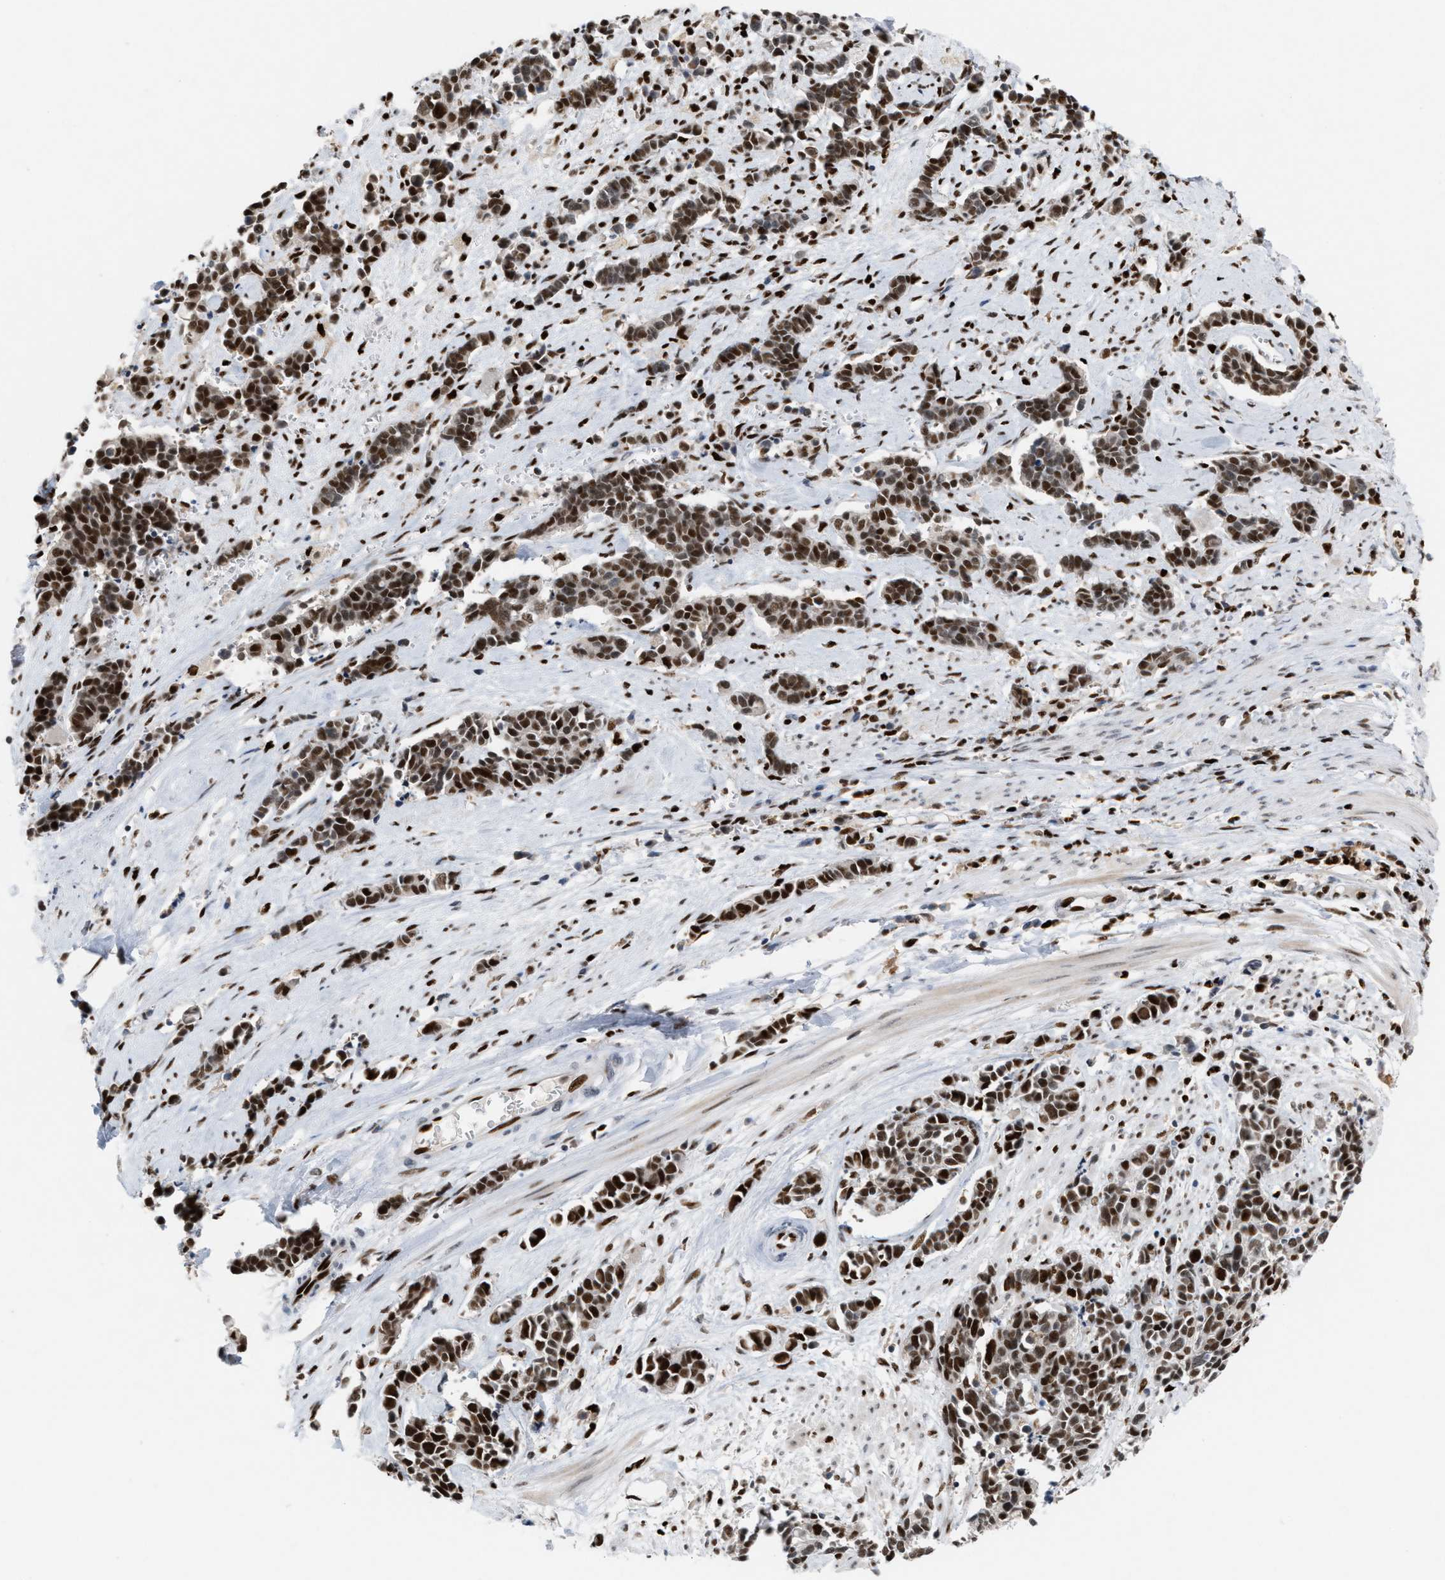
{"staining": {"intensity": "strong", "quantity": ">75%", "location": "nuclear"}, "tissue": "cervical cancer", "cell_type": "Tumor cells", "image_type": "cancer", "snomed": [{"axis": "morphology", "description": "Squamous cell carcinoma, NOS"}, {"axis": "topography", "description": "Cervix"}], "caption": "Immunohistochemistry histopathology image of human cervical cancer stained for a protein (brown), which displays high levels of strong nuclear staining in approximately >75% of tumor cells.", "gene": "RNASEK-C17orf49", "patient": {"sex": "female", "age": 35}}